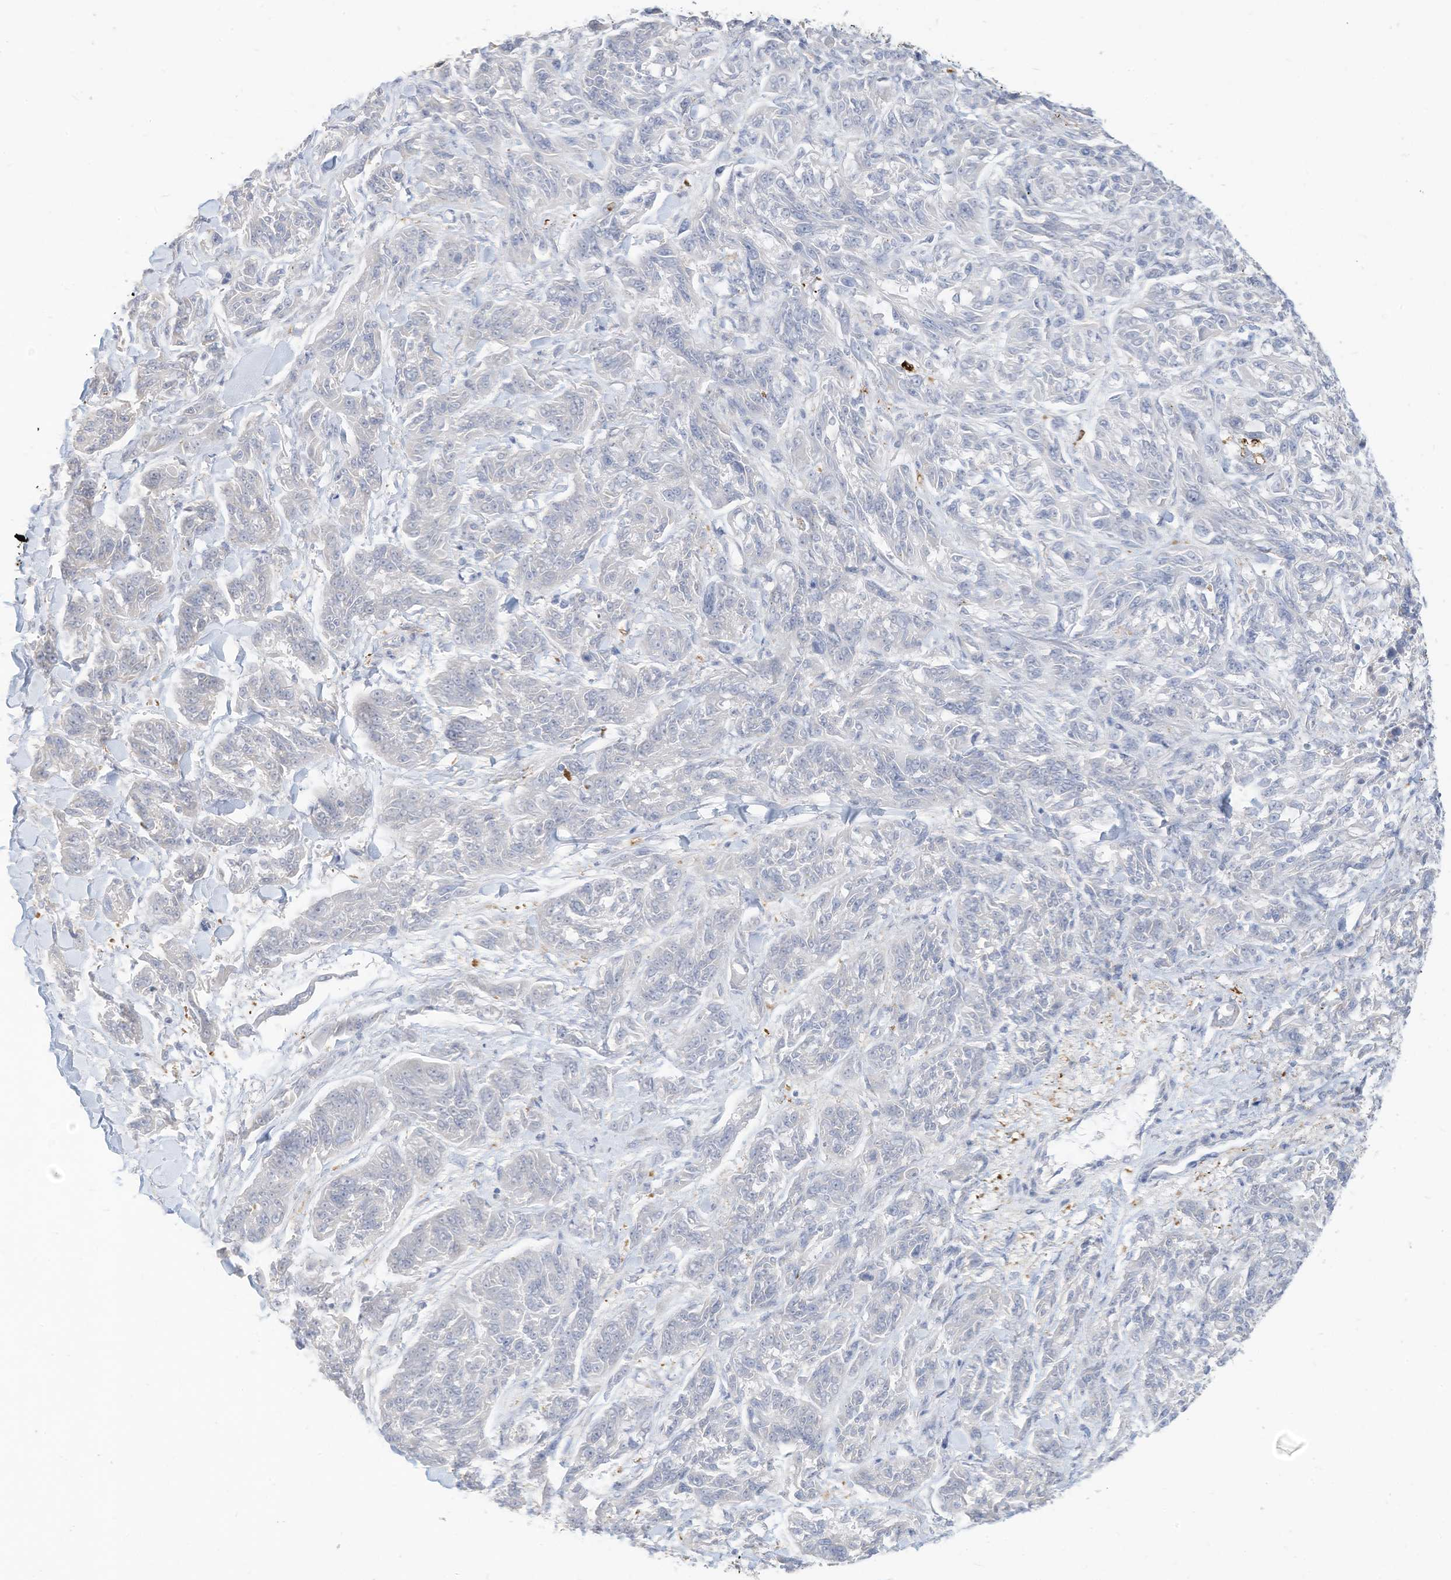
{"staining": {"intensity": "negative", "quantity": "none", "location": "none"}, "tissue": "melanoma", "cell_type": "Tumor cells", "image_type": "cancer", "snomed": [{"axis": "morphology", "description": "Malignant melanoma, NOS"}, {"axis": "topography", "description": "Skin"}], "caption": "Immunohistochemical staining of human malignant melanoma shows no significant positivity in tumor cells.", "gene": "ATP13A1", "patient": {"sex": "male", "age": 53}}